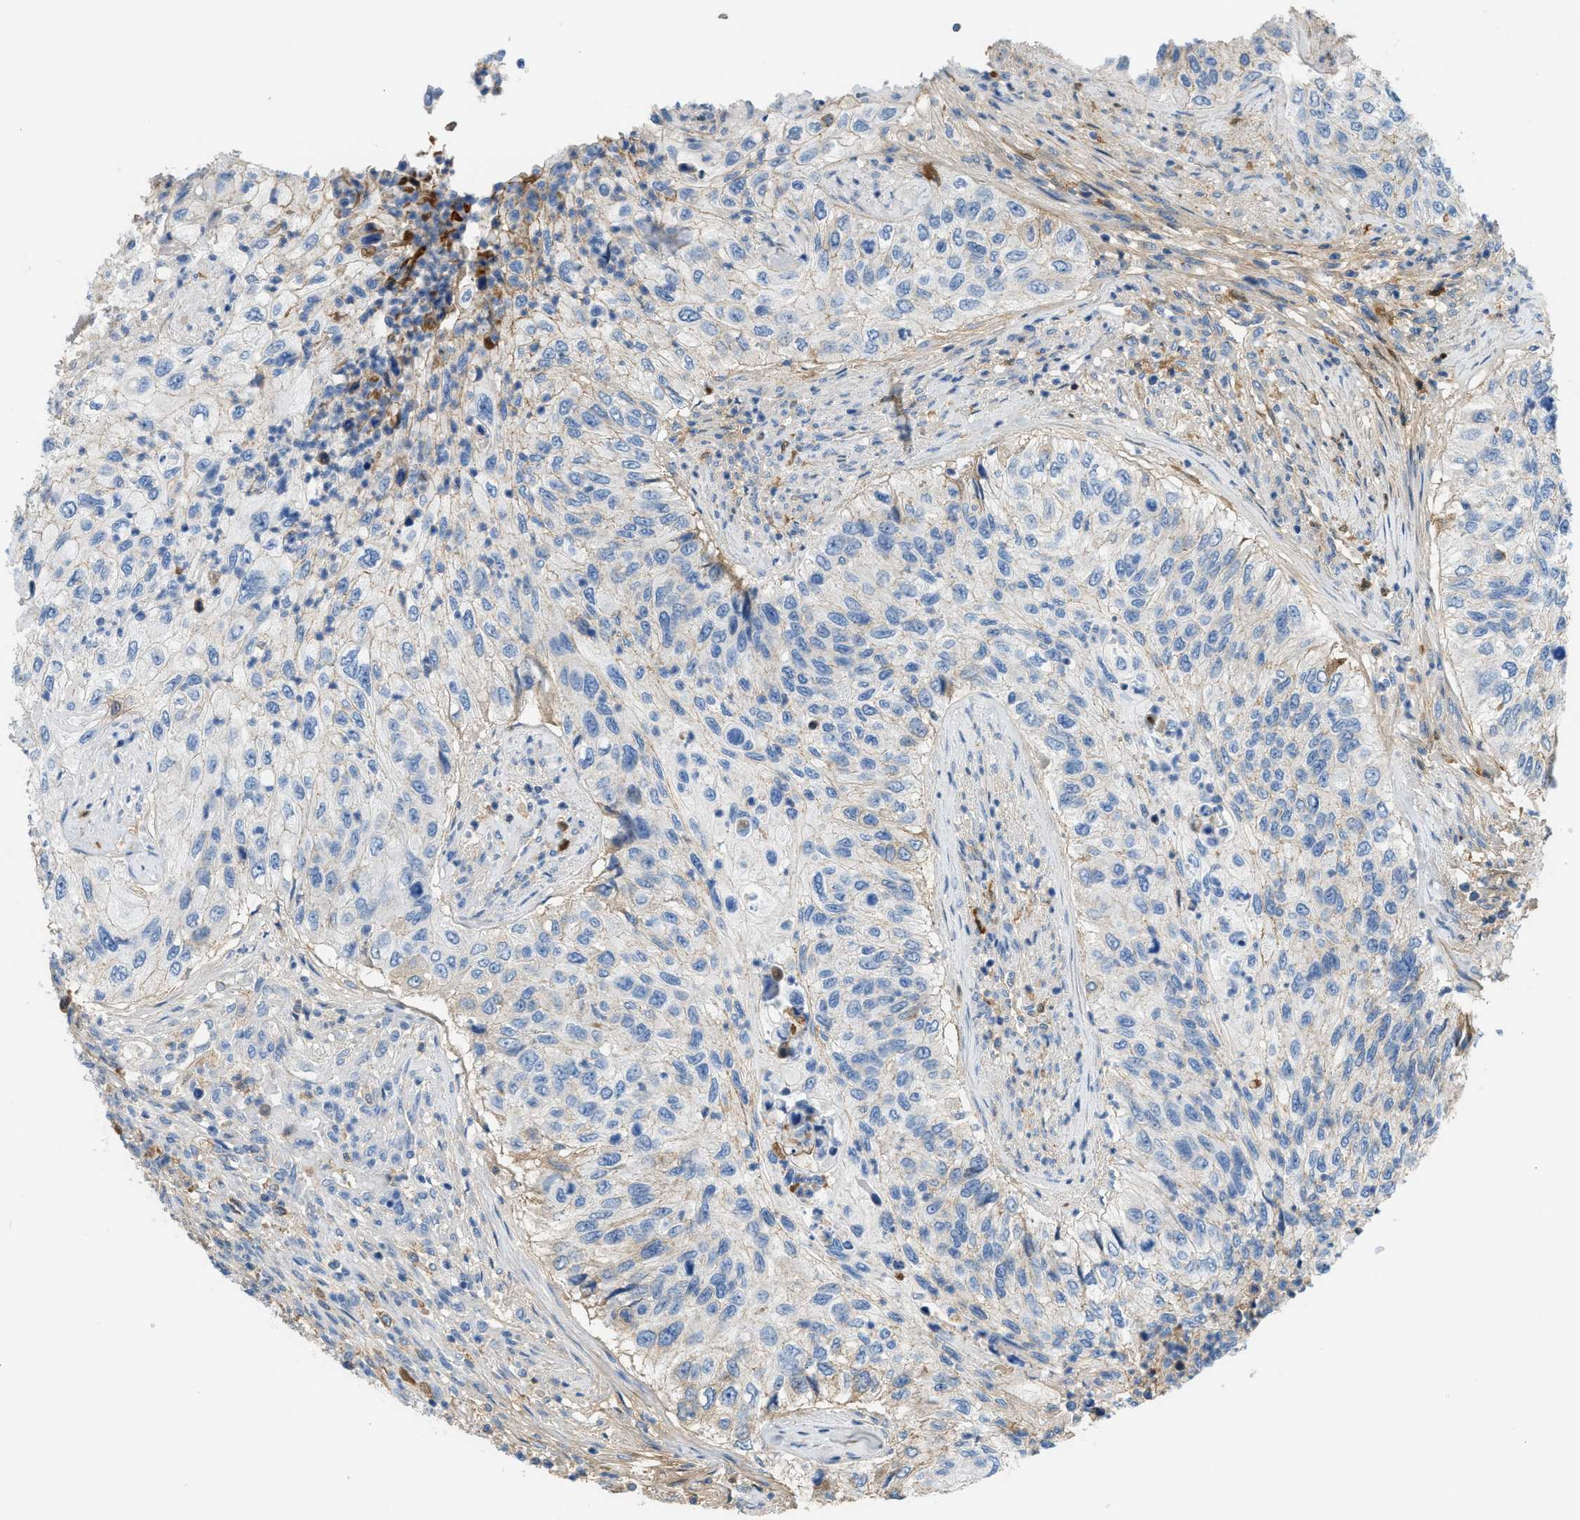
{"staining": {"intensity": "weak", "quantity": "<25%", "location": "cytoplasmic/membranous"}, "tissue": "urothelial cancer", "cell_type": "Tumor cells", "image_type": "cancer", "snomed": [{"axis": "morphology", "description": "Urothelial carcinoma, High grade"}, {"axis": "topography", "description": "Urinary bladder"}], "caption": "A high-resolution photomicrograph shows immunohistochemistry (IHC) staining of urothelial cancer, which exhibits no significant positivity in tumor cells.", "gene": "CFI", "patient": {"sex": "female", "age": 60}}